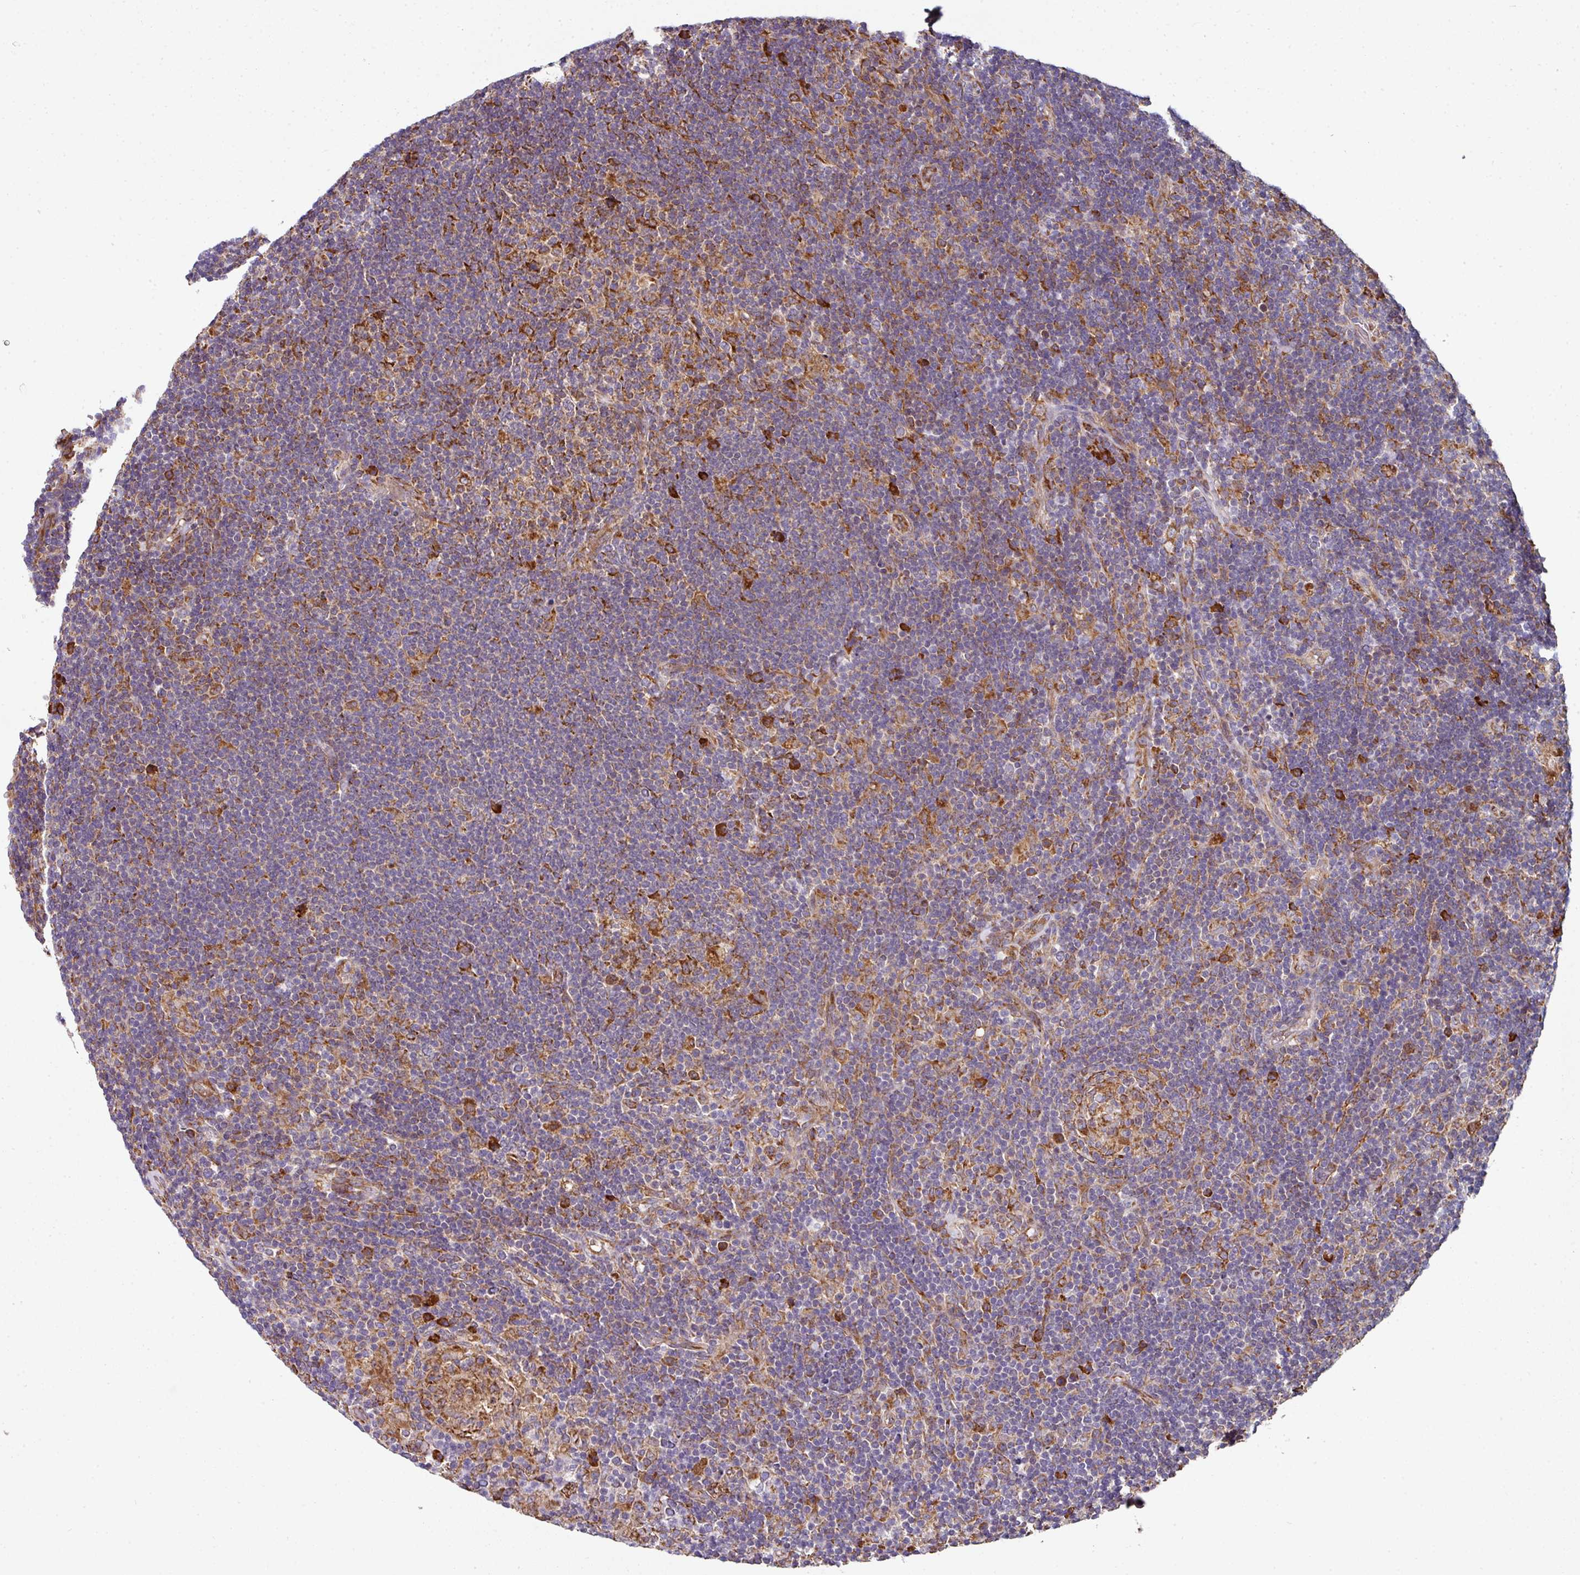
{"staining": {"intensity": "negative", "quantity": "none", "location": "none"}, "tissue": "lymphoma", "cell_type": "Tumor cells", "image_type": "cancer", "snomed": [{"axis": "morphology", "description": "Hodgkin's disease, NOS"}, {"axis": "topography", "description": "Lymph node"}], "caption": "Tumor cells are negative for protein expression in human Hodgkin's disease.", "gene": "FAT4", "patient": {"sex": "female", "age": 57}}